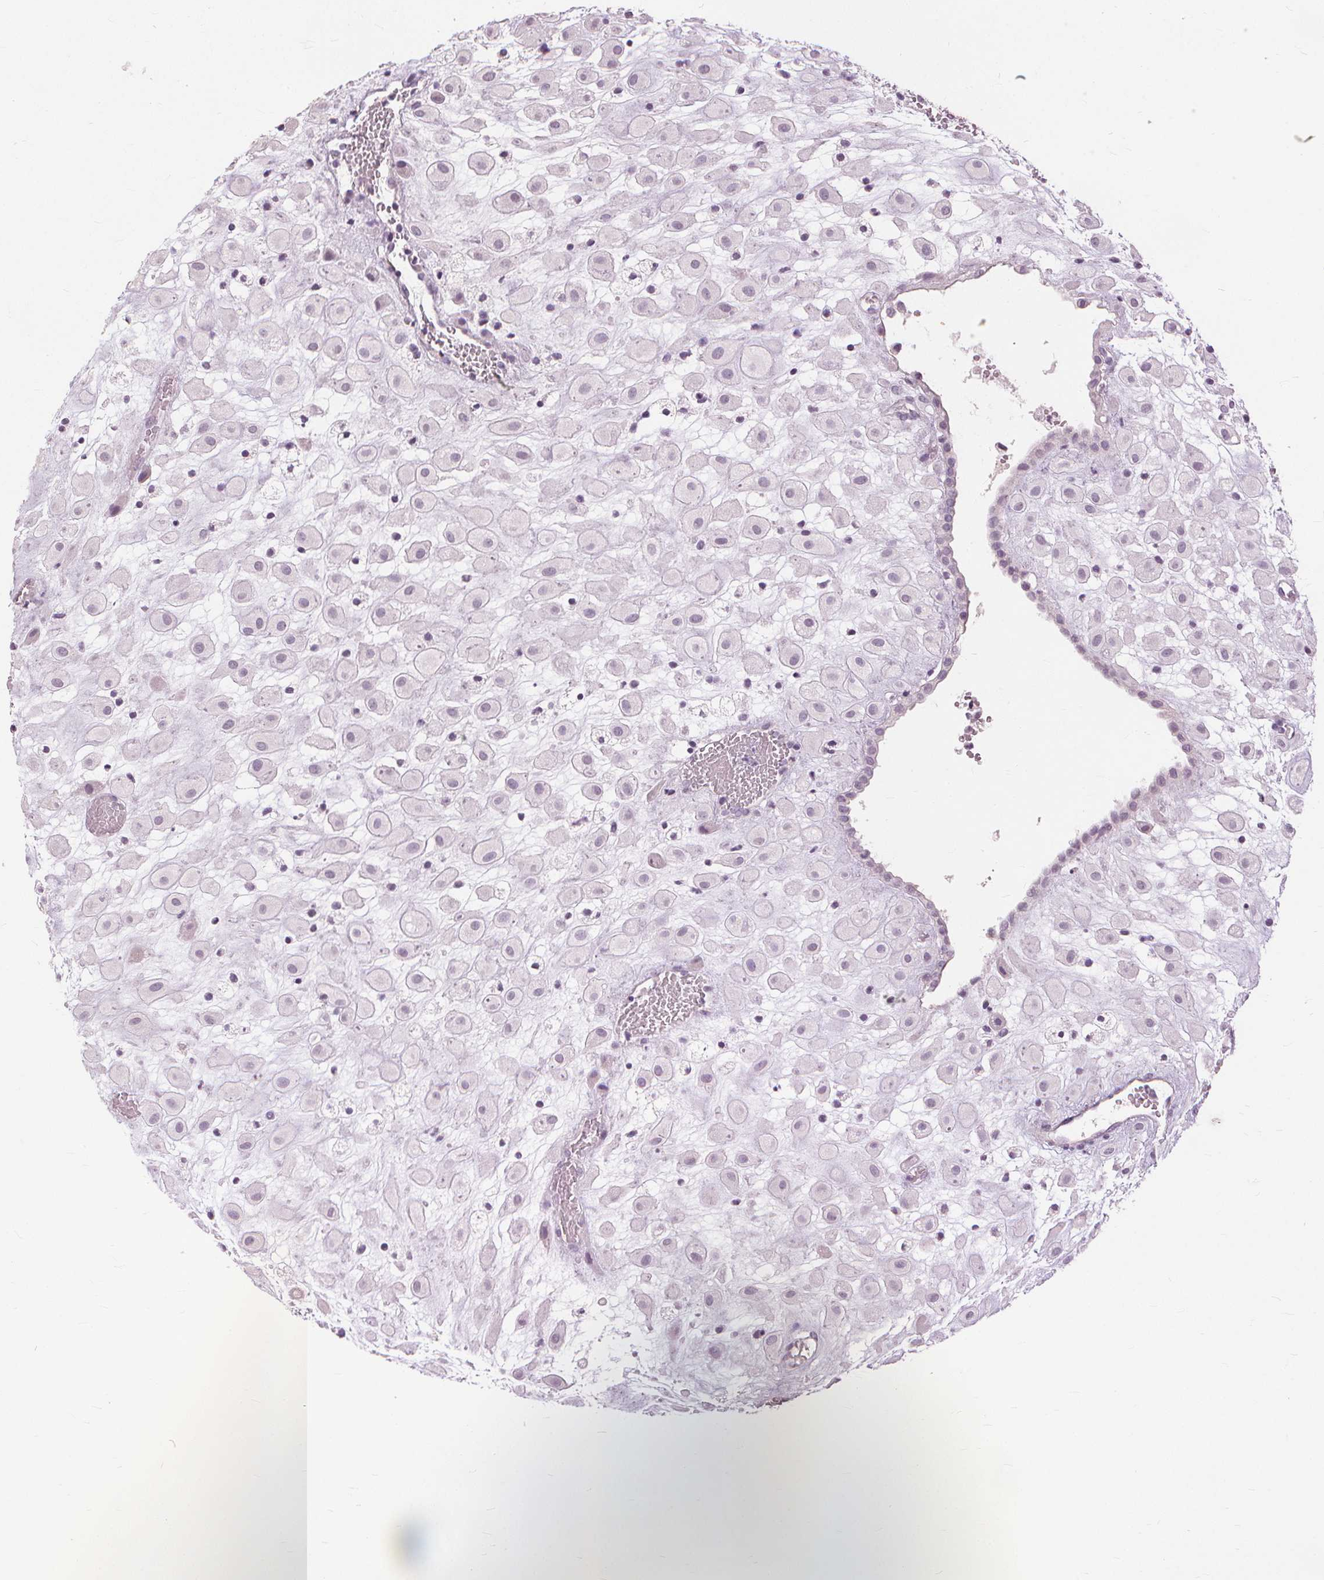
{"staining": {"intensity": "negative", "quantity": "none", "location": "none"}, "tissue": "placenta", "cell_type": "Decidual cells", "image_type": "normal", "snomed": [{"axis": "morphology", "description": "Normal tissue, NOS"}, {"axis": "topography", "description": "Placenta"}], "caption": "A high-resolution histopathology image shows IHC staining of benign placenta, which demonstrates no significant expression in decidual cells.", "gene": "SFTPD", "patient": {"sex": "female", "age": 24}}